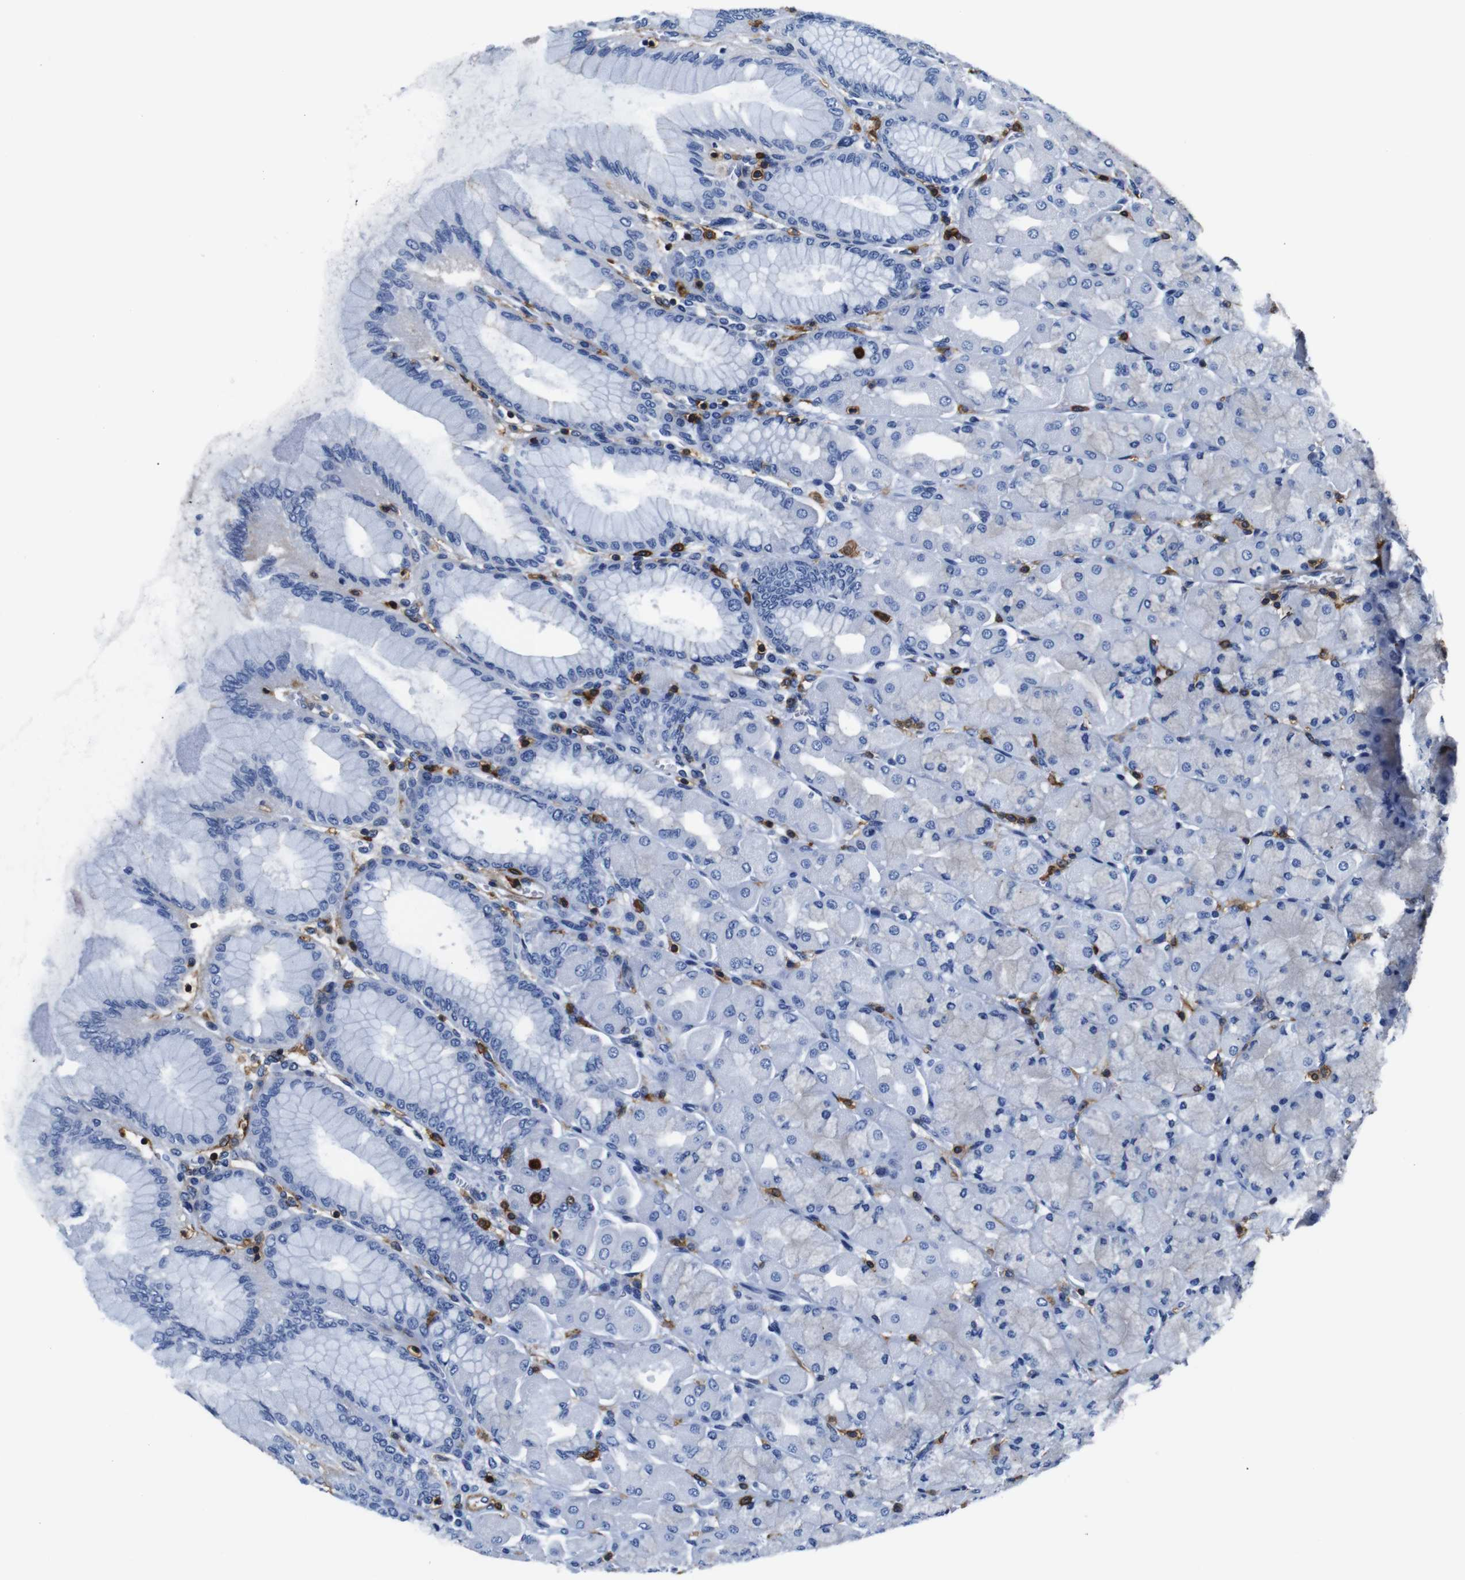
{"staining": {"intensity": "negative", "quantity": "none", "location": "none"}, "tissue": "stomach", "cell_type": "Glandular cells", "image_type": "normal", "snomed": [{"axis": "morphology", "description": "Normal tissue, NOS"}, {"axis": "topography", "description": "Stomach, upper"}], "caption": "Photomicrograph shows no significant protein expression in glandular cells of unremarkable stomach. The staining was performed using DAB (3,3'-diaminobenzidine) to visualize the protein expression in brown, while the nuclei were stained in blue with hematoxylin (Magnification: 20x).", "gene": "ANXA1", "patient": {"sex": "female", "age": 56}}